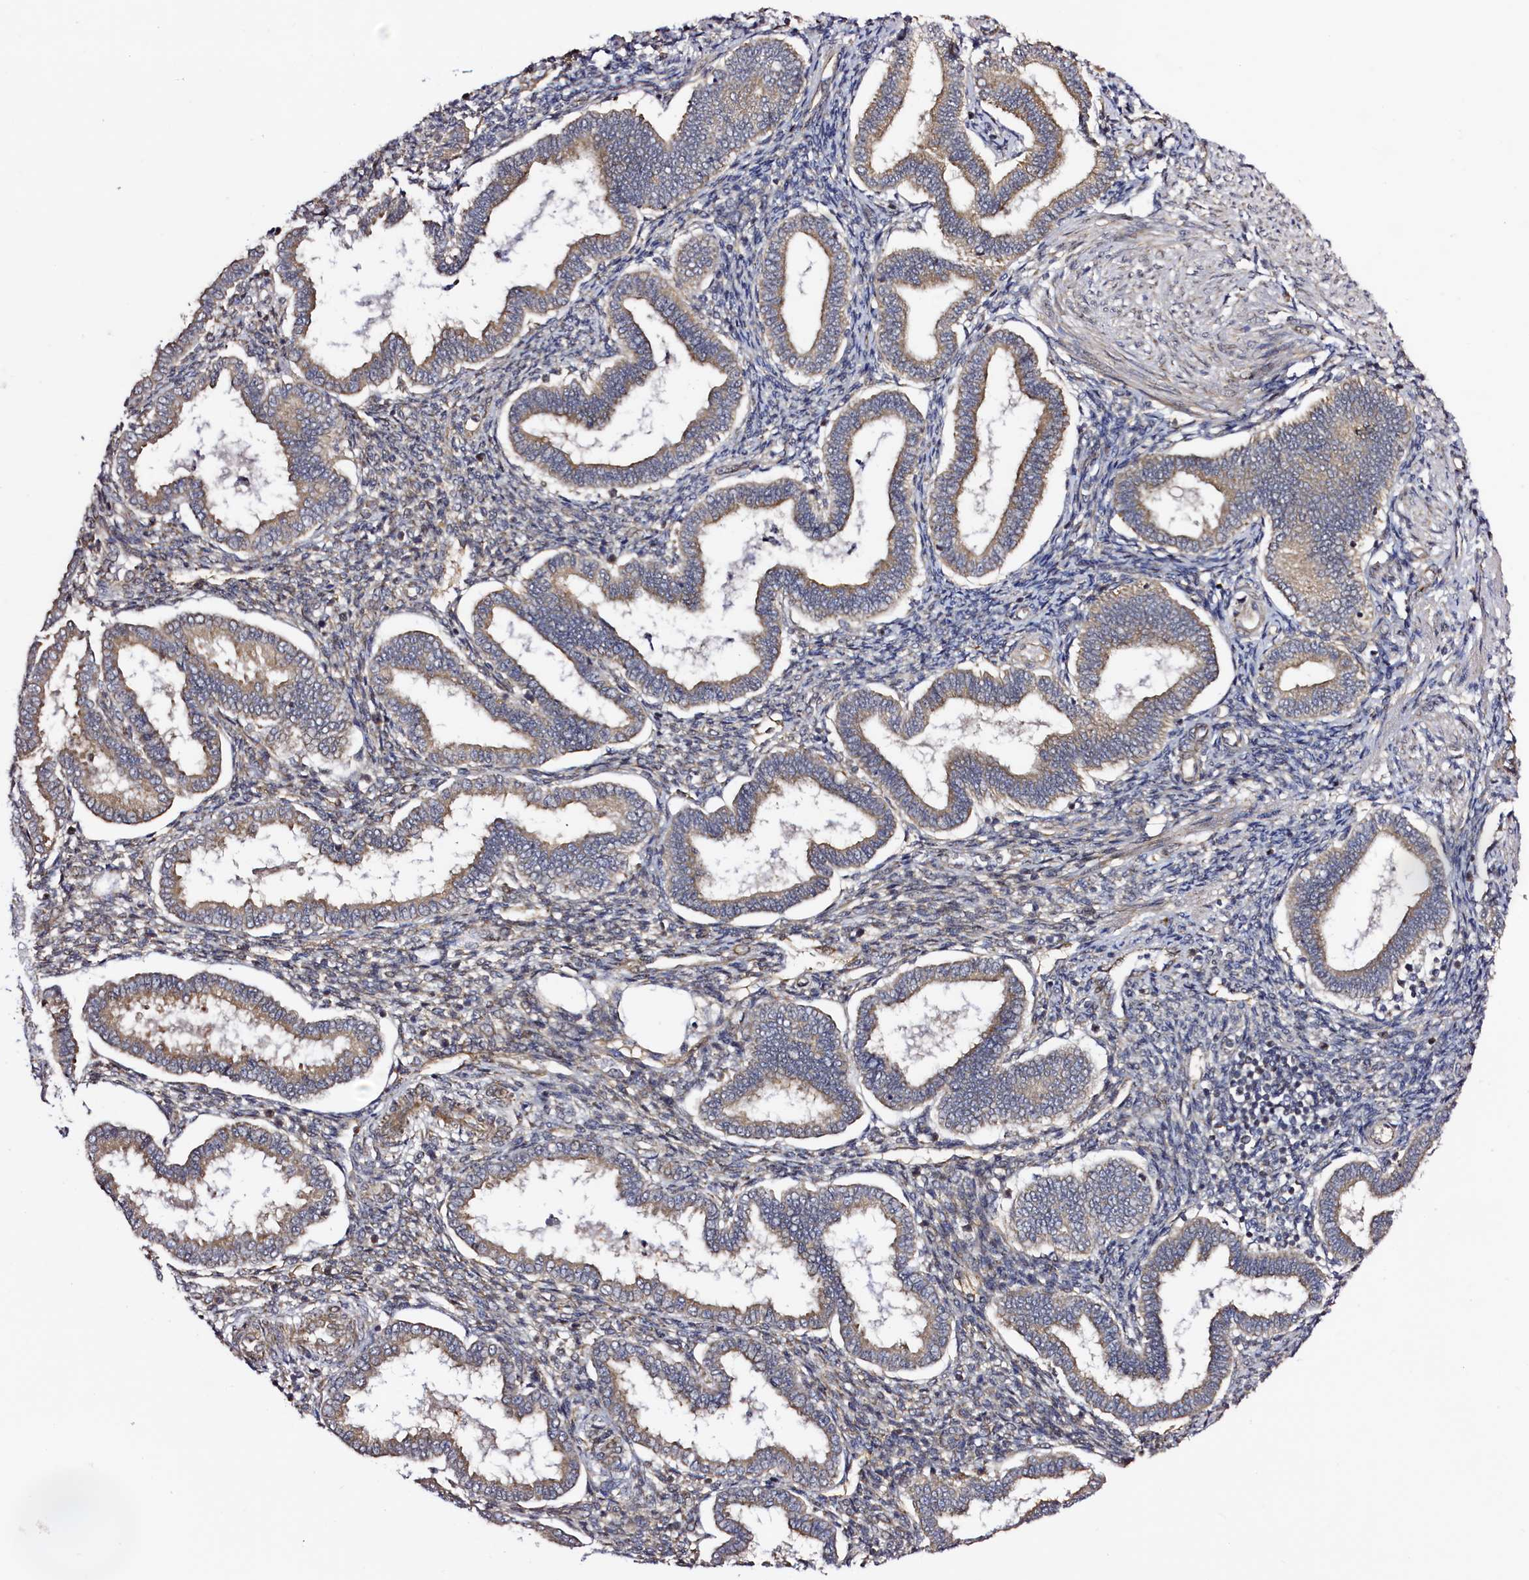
{"staining": {"intensity": "weak", "quantity": "<25%", "location": "cytoplasmic/membranous"}, "tissue": "endometrium", "cell_type": "Cells in endometrial stroma", "image_type": "normal", "snomed": [{"axis": "morphology", "description": "Normal tissue, NOS"}, {"axis": "topography", "description": "Endometrium"}], "caption": "High magnification brightfield microscopy of unremarkable endometrium stained with DAB (brown) and counterstained with hematoxylin (blue): cells in endometrial stroma show no significant expression. (DAB immunohistochemistry (IHC) visualized using brightfield microscopy, high magnification).", "gene": "RBFA", "patient": {"sex": "female", "age": 24}}